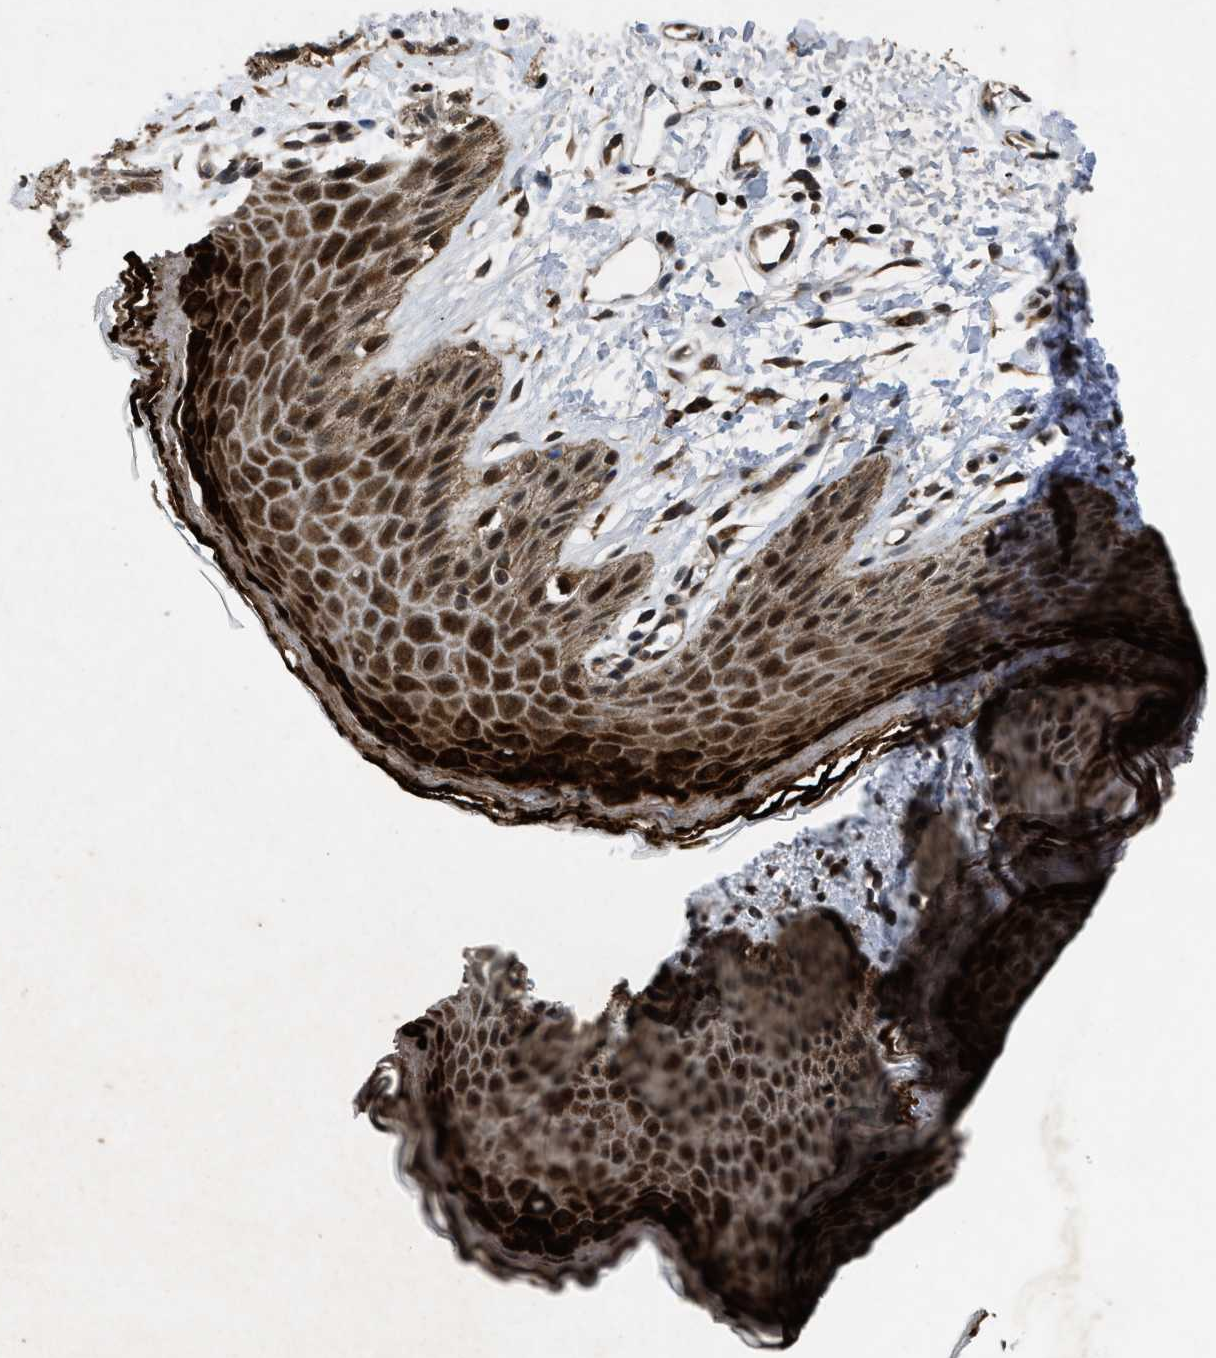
{"staining": {"intensity": "moderate", "quantity": ">75%", "location": "cytoplasmic/membranous,nuclear"}, "tissue": "skin", "cell_type": "Epidermal cells", "image_type": "normal", "snomed": [{"axis": "morphology", "description": "Normal tissue, NOS"}, {"axis": "topography", "description": "Anal"}], "caption": "Epidermal cells show medium levels of moderate cytoplasmic/membranous,nuclear expression in approximately >75% of cells in normal skin.", "gene": "ZNHIT1", "patient": {"sex": "male", "age": 44}}